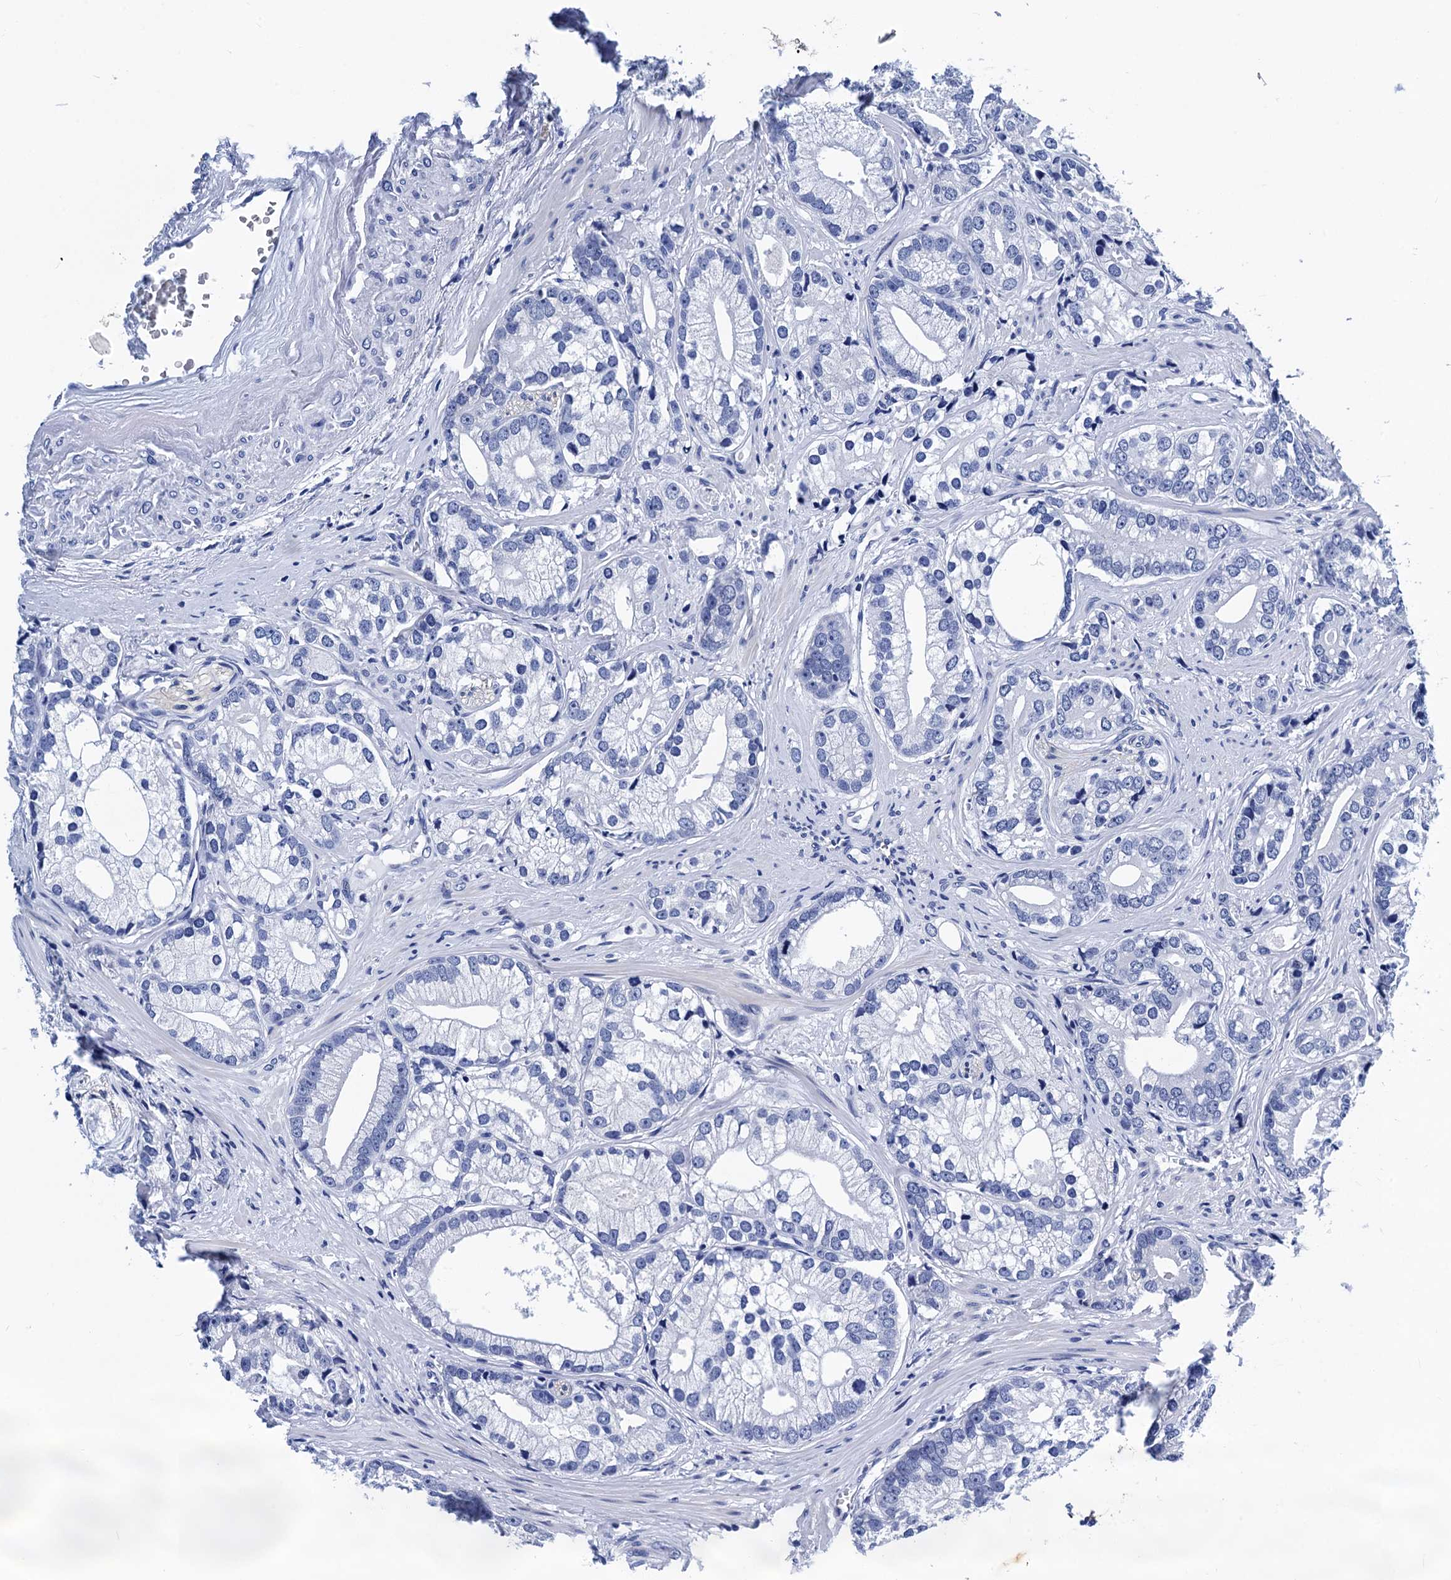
{"staining": {"intensity": "negative", "quantity": "none", "location": "none"}, "tissue": "prostate cancer", "cell_type": "Tumor cells", "image_type": "cancer", "snomed": [{"axis": "morphology", "description": "Adenocarcinoma, High grade"}, {"axis": "topography", "description": "Prostate"}], "caption": "Prostate cancer (high-grade adenocarcinoma) was stained to show a protein in brown. There is no significant positivity in tumor cells.", "gene": "MYBPC3", "patient": {"sex": "male", "age": 75}}